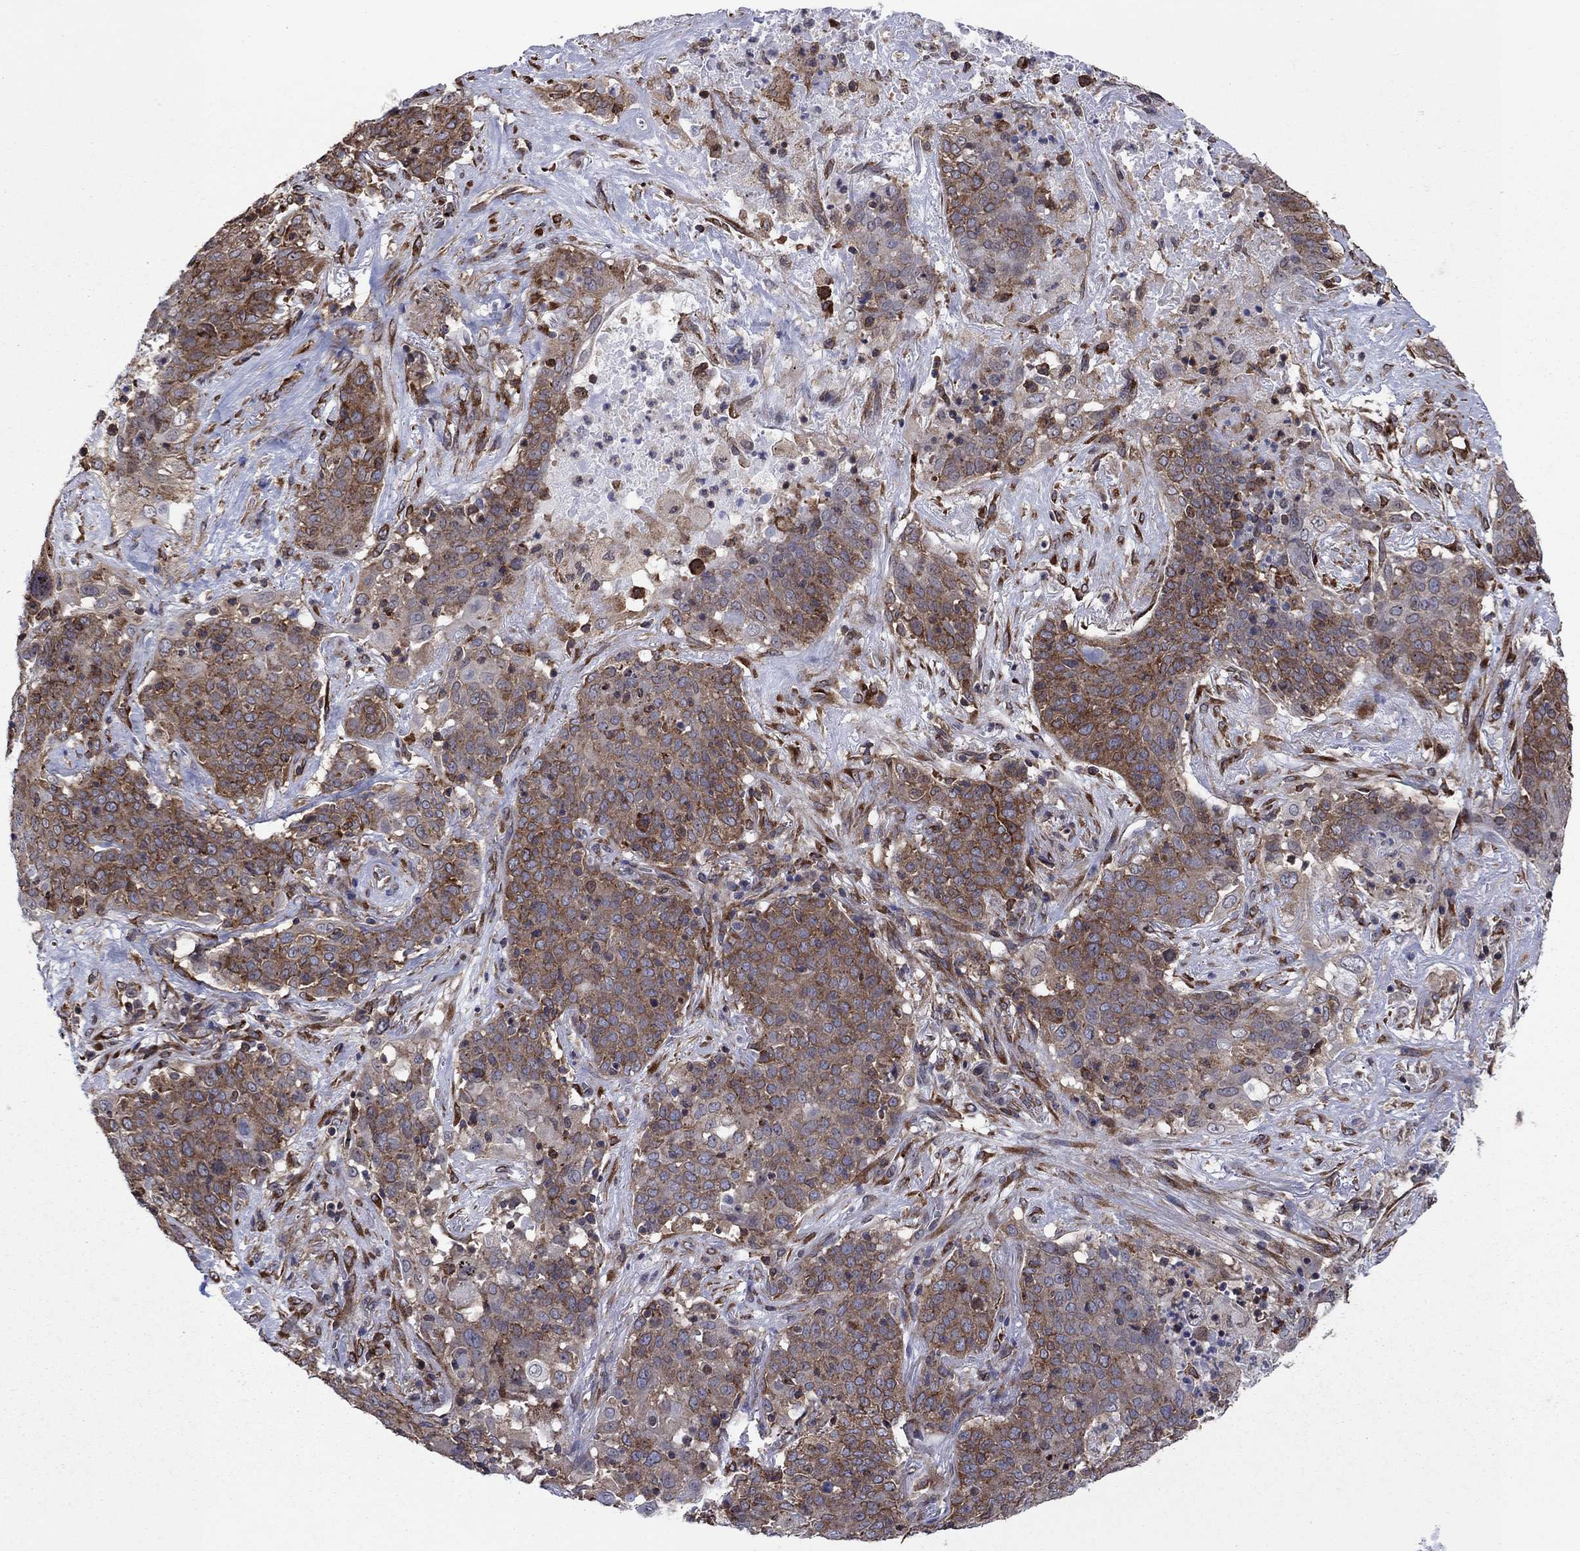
{"staining": {"intensity": "strong", "quantity": "25%-75%", "location": "cytoplasmic/membranous"}, "tissue": "lung cancer", "cell_type": "Tumor cells", "image_type": "cancer", "snomed": [{"axis": "morphology", "description": "Squamous cell carcinoma, NOS"}, {"axis": "topography", "description": "Lung"}], "caption": "Immunohistochemistry (DAB) staining of human squamous cell carcinoma (lung) exhibits strong cytoplasmic/membranous protein expression in approximately 25%-75% of tumor cells.", "gene": "YBX1", "patient": {"sex": "male", "age": 82}}